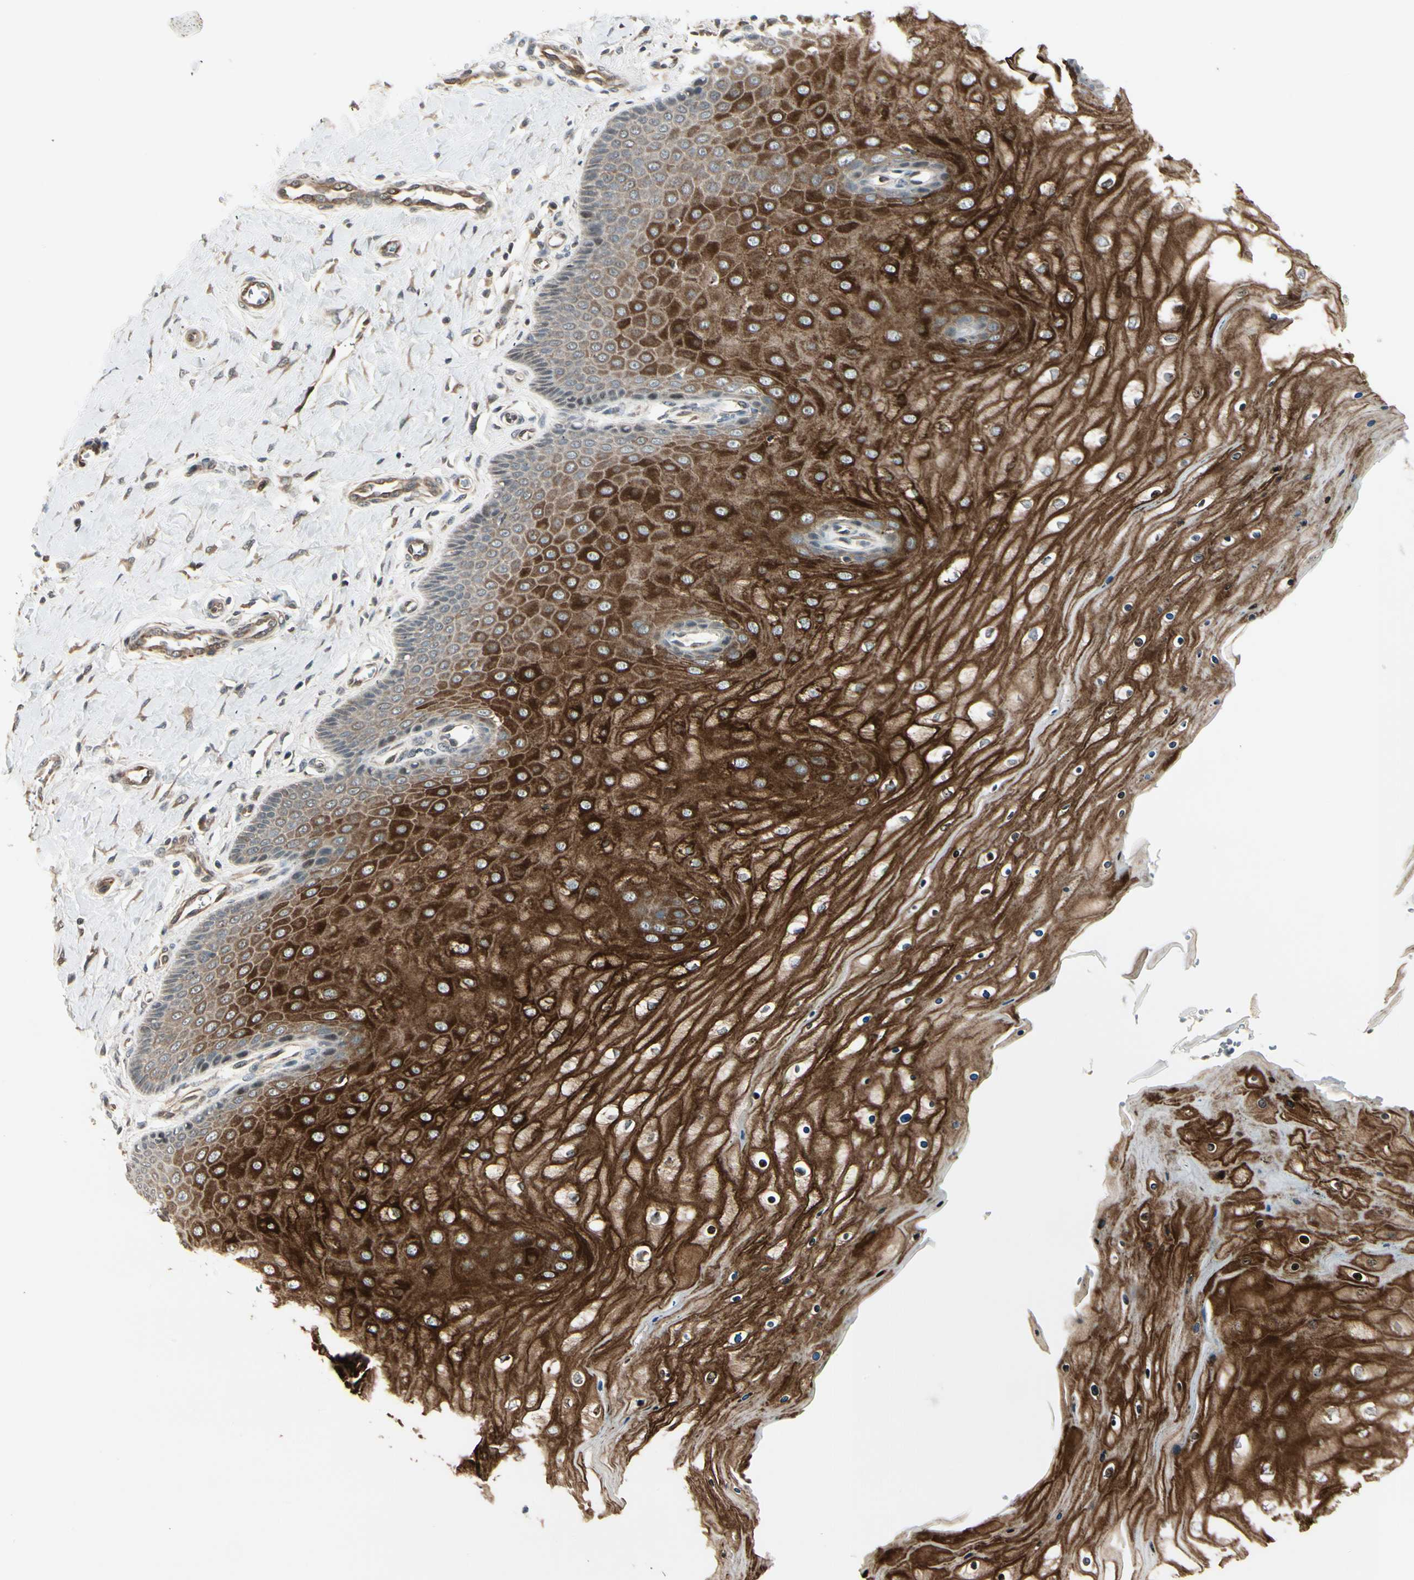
{"staining": {"intensity": "weak", "quantity": "<25%", "location": "cytoplasmic/membranous"}, "tissue": "cervix", "cell_type": "Glandular cells", "image_type": "normal", "snomed": [{"axis": "morphology", "description": "Normal tissue, NOS"}, {"axis": "topography", "description": "Cervix"}], "caption": "This histopathology image is of benign cervix stained with IHC to label a protein in brown with the nuclei are counter-stained blue. There is no expression in glandular cells.", "gene": "SVBP", "patient": {"sex": "female", "age": 55}}